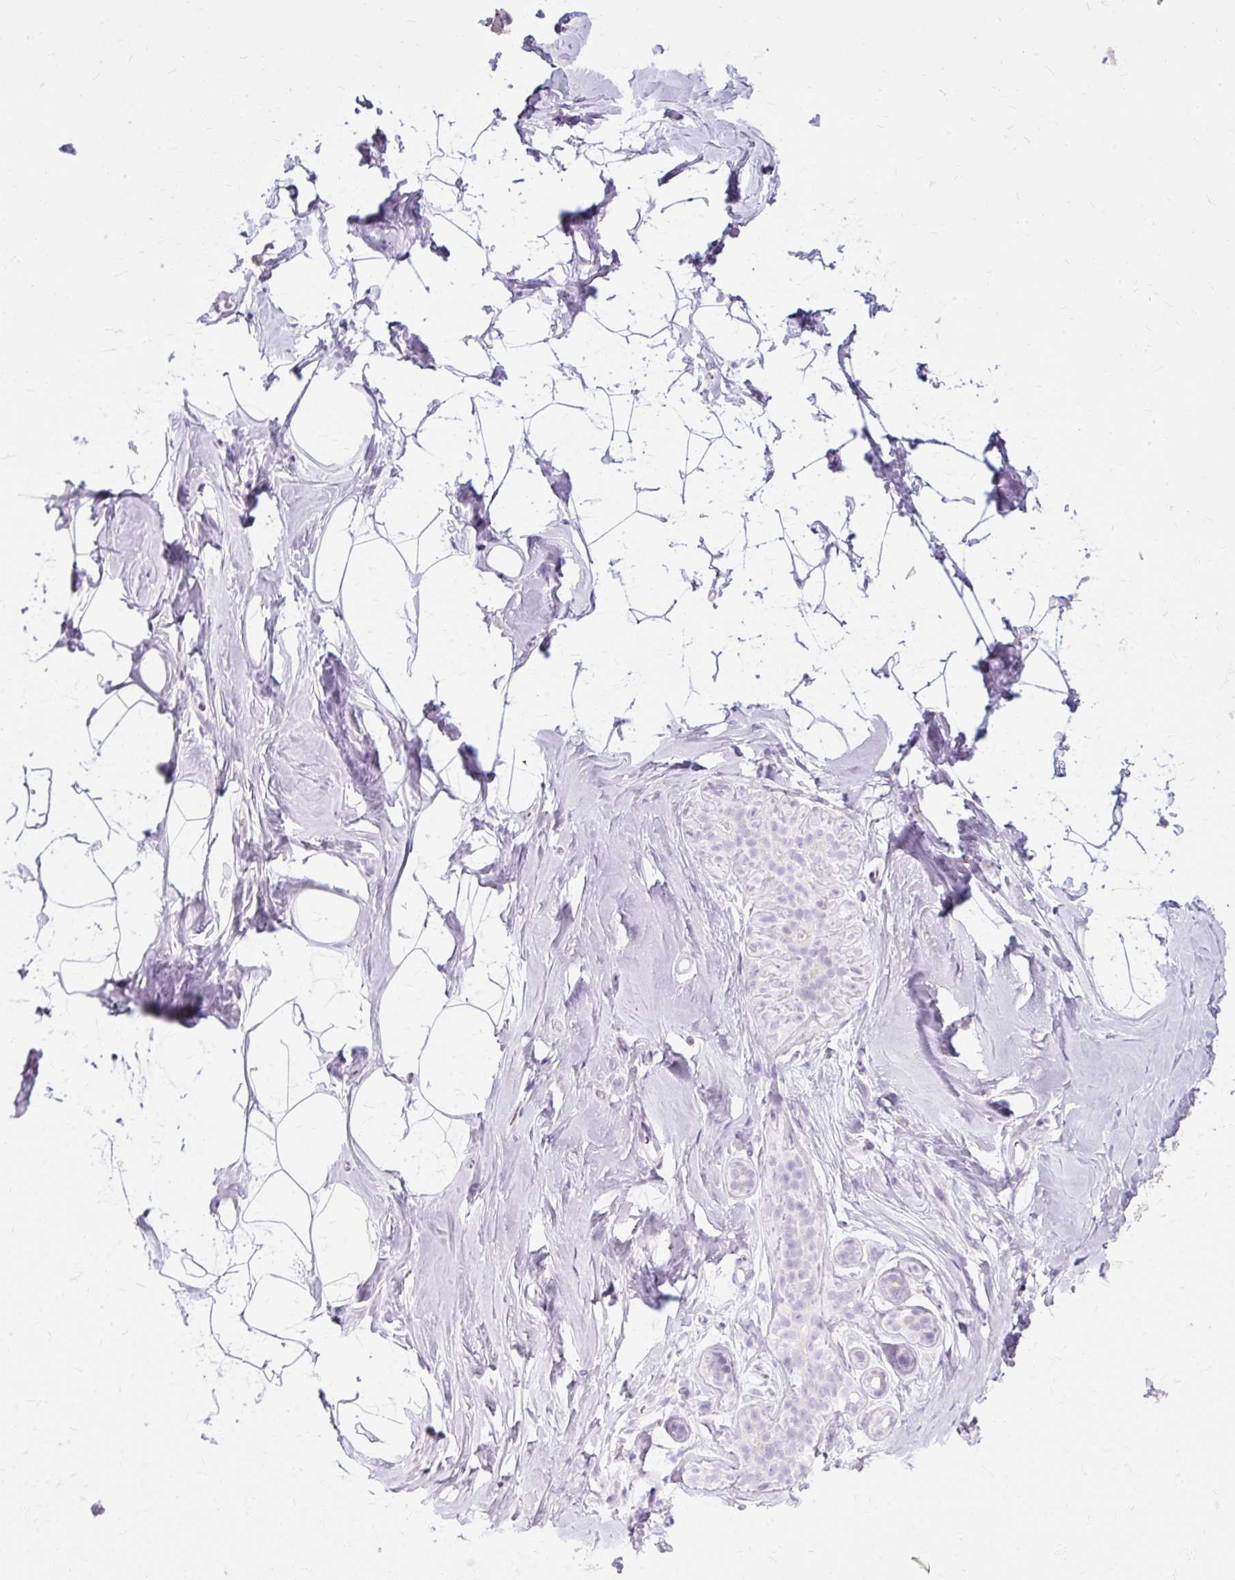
{"staining": {"intensity": "negative", "quantity": "none", "location": "none"}, "tissue": "breast", "cell_type": "Adipocytes", "image_type": "normal", "snomed": [{"axis": "morphology", "description": "Normal tissue, NOS"}, {"axis": "topography", "description": "Breast"}], "caption": "This image is of unremarkable breast stained with immunohistochemistry (IHC) to label a protein in brown with the nuclei are counter-stained blue. There is no expression in adipocytes.", "gene": "HSD11B1", "patient": {"sex": "female", "age": 32}}